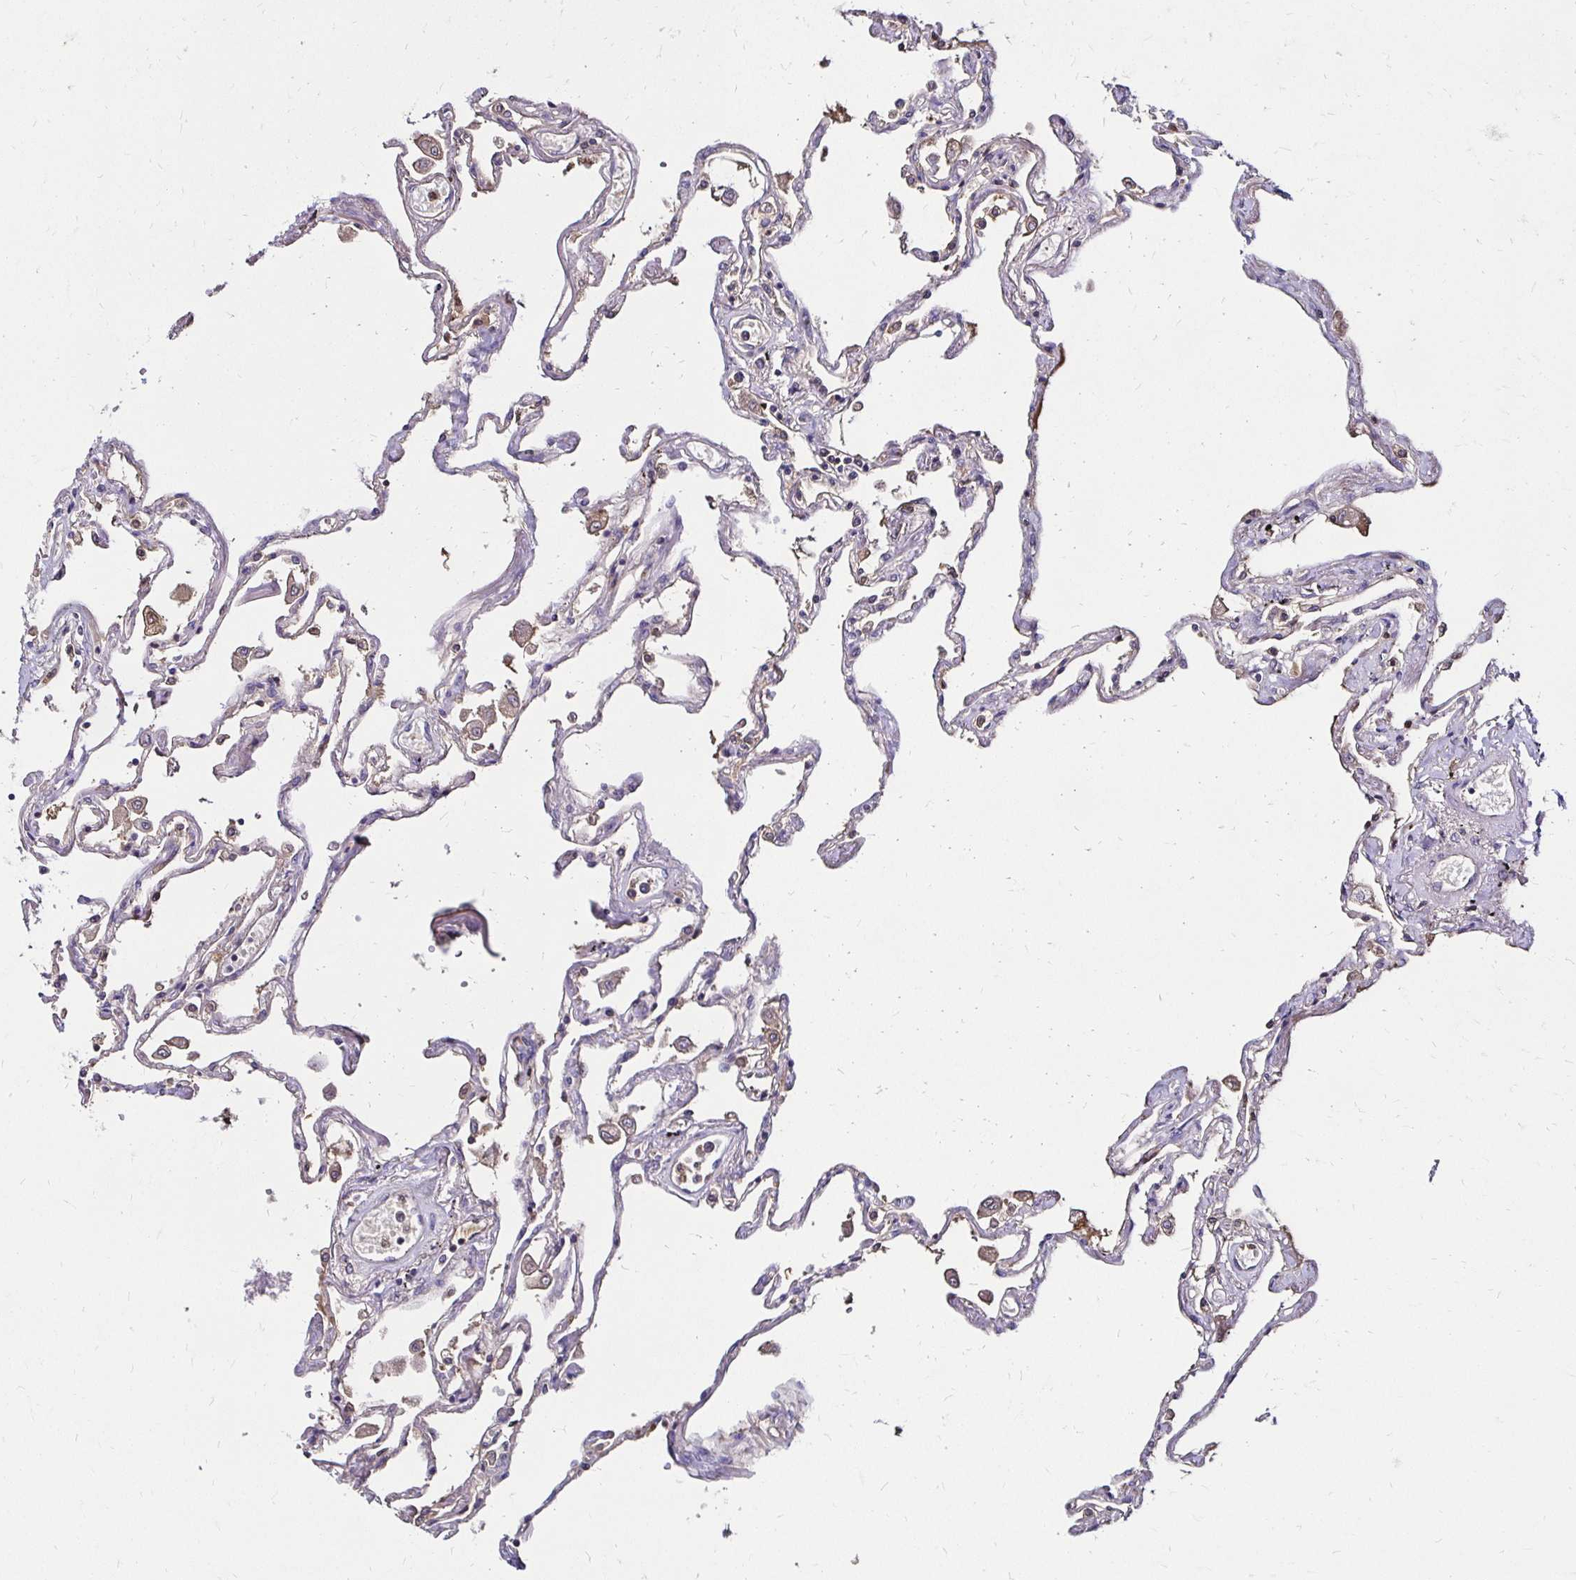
{"staining": {"intensity": "moderate", "quantity": "<25%", "location": "cytoplasmic/membranous"}, "tissue": "lung", "cell_type": "Alveolar cells", "image_type": "normal", "snomed": [{"axis": "morphology", "description": "Normal tissue, NOS"}, {"axis": "morphology", "description": "Adenocarcinoma, NOS"}, {"axis": "topography", "description": "Cartilage tissue"}, {"axis": "topography", "description": "Lung"}], "caption": "Immunohistochemistry (DAB) staining of unremarkable lung displays moderate cytoplasmic/membranous protein positivity in approximately <25% of alveolar cells.", "gene": "TXN", "patient": {"sex": "female", "age": 67}}